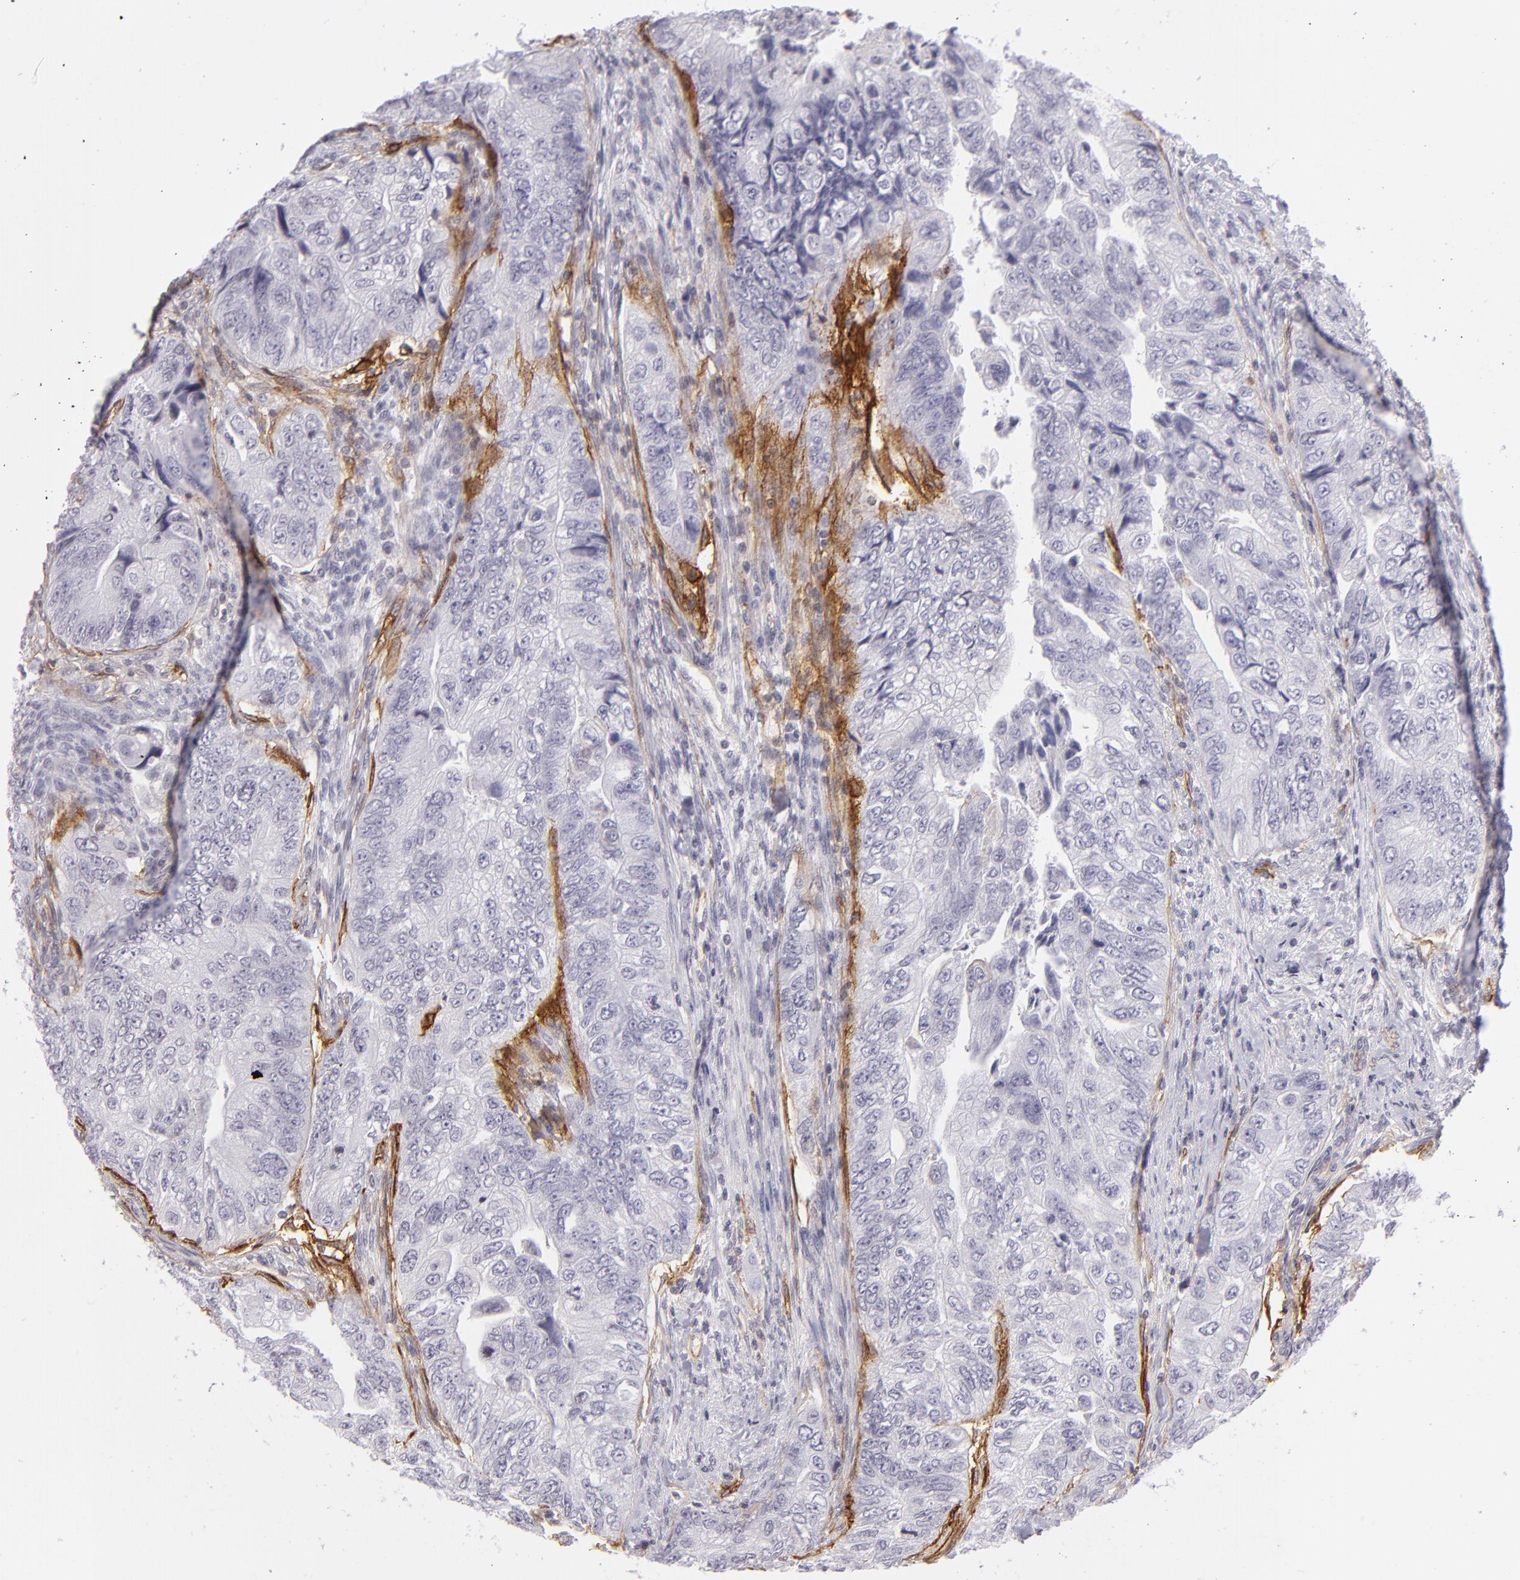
{"staining": {"intensity": "negative", "quantity": "none", "location": "none"}, "tissue": "colorectal cancer", "cell_type": "Tumor cells", "image_type": "cancer", "snomed": [{"axis": "morphology", "description": "Adenocarcinoma, NOS"}, {"axis": "topography", "description": "Colon"}], "caption": "An immunohistochemistry (IHC) photomicrograph of colorectal cancer is shown. There is no staining in tumor cells of colorectal cancer.", "gene": "THBD", "patient": {"sex": "female", "age": 11}}